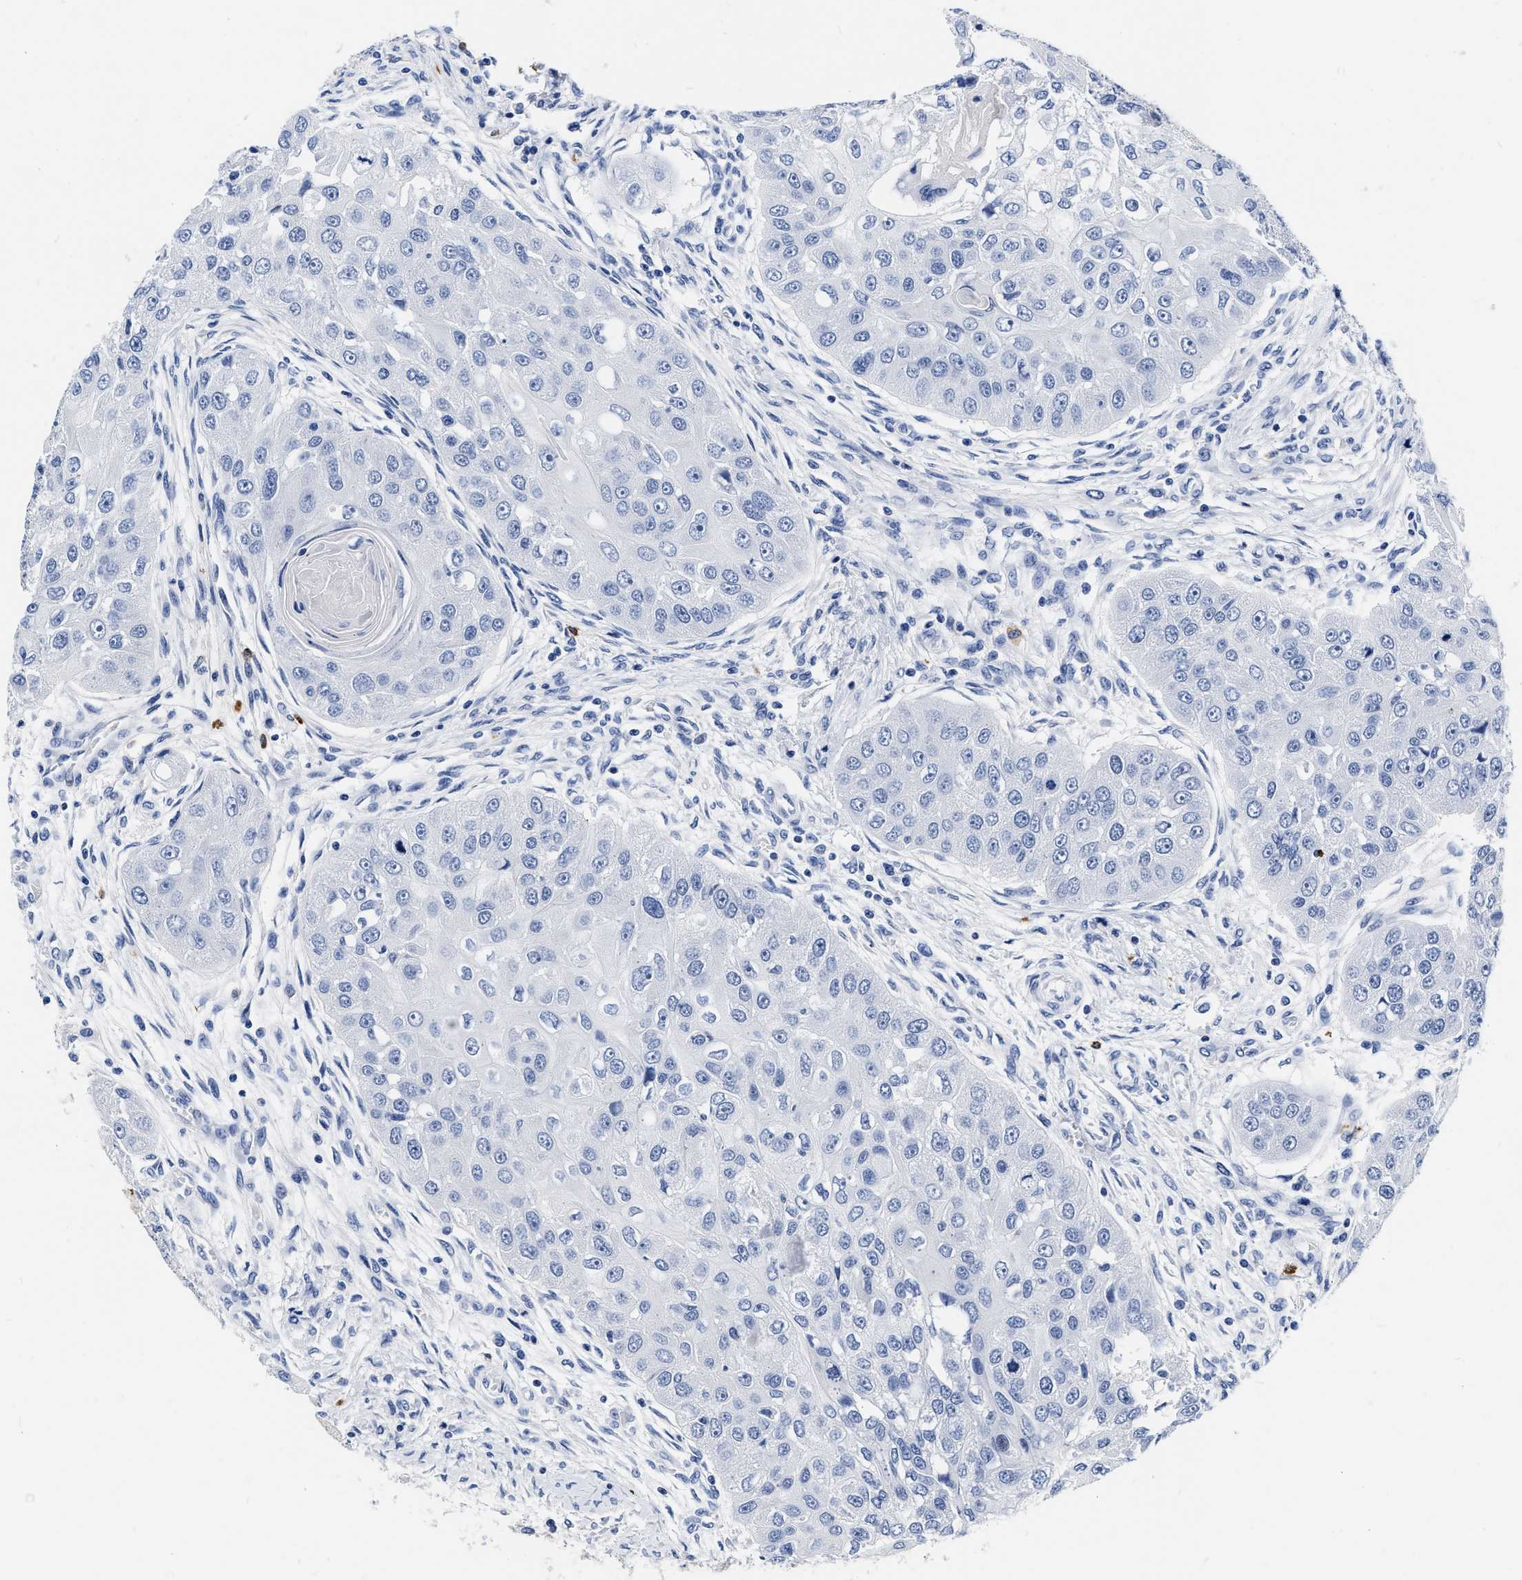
{"staining": {"intensity": "negative", "quantity": "none", "location": "none"}, "tissue": "head and neck cancer", "cell_type": "Tumor cells", "image_type": "cancer", "snomed": [{"axis": "morphology", "description": "Normal tissue, NOS"}, {"axis": "morphology", "description": "Squamous cell carcinoma, NOS"}, {"axis": "topography", "description": "Skeletal muscle"}, {"axis": "topography", "description": "Head-Neck"}], "caption": "The IHC histopathology image has no significant expression in tumor cells of head and neck cancer tissue. (DAB (3,3'-diaminobenzidine) IHC visualized using brightfield microscopy, high magnification).", "gene": "CER1", "patient": {"sex": "male", "age": 51}}